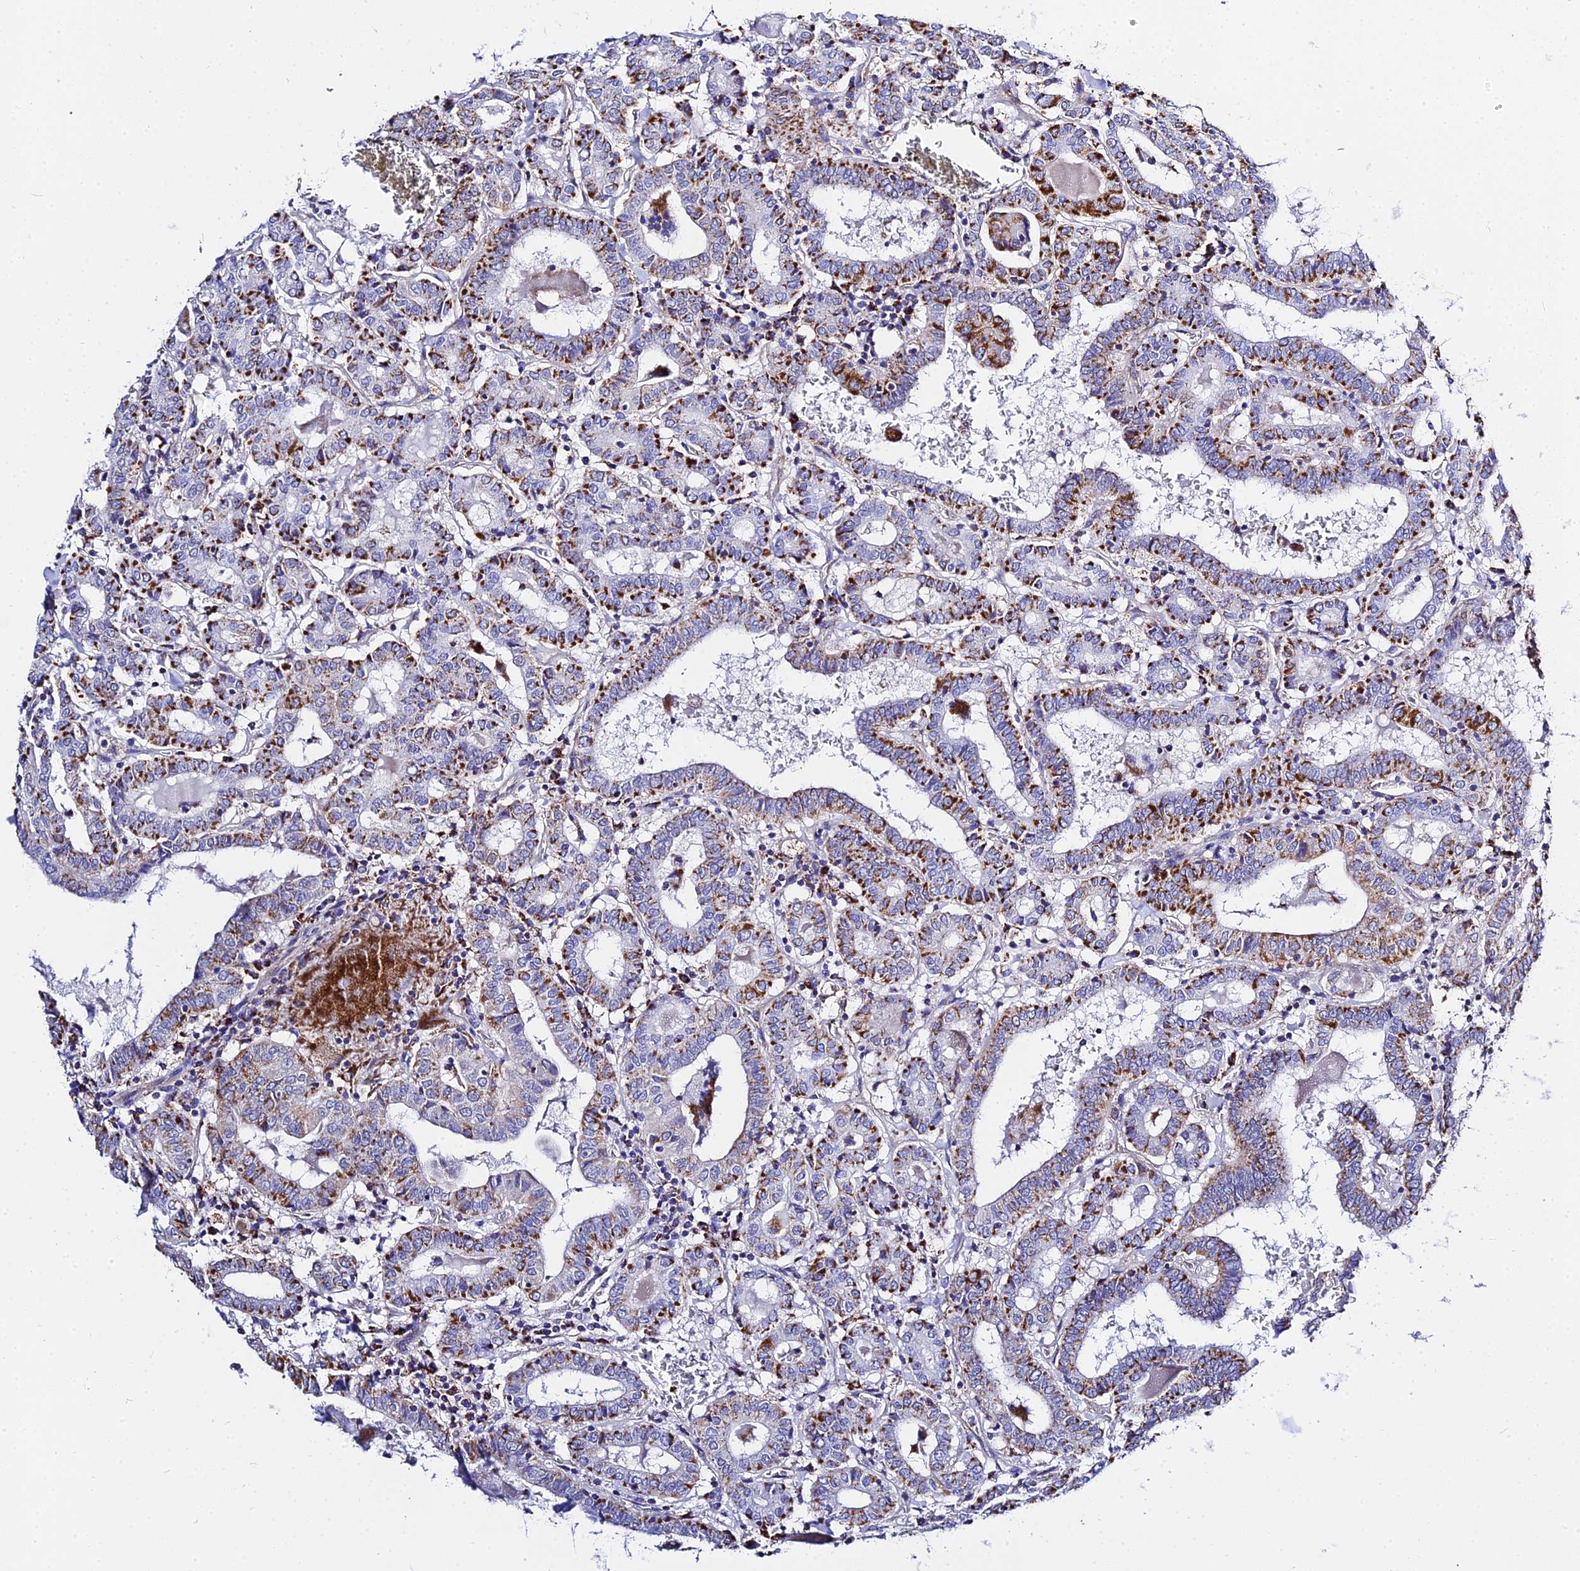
{"staining": {"intensity": "strong", "quantity": "25%-75%", "location": "cytoplasmic/membranous"}, "tissue": "thyroid cancer", "cell_type": "Tumor cells", "image_type": "cancer", "snomed": [{"axis": "morphology", "description": "Papillary adenocarcinoma, NOS"}, {"axis": "topography", "description": "Thyroid gland"}], "caption": "Papillary adenocarcinoma (thyroid) stained with DAB immunohistochemistry exhibits high levels of strong cytoplasmic/membranous expression in approximately 25%-75% of tumor cells.", "gene": "ZNF573", "patient": {"sex": "female", "age": 72}}